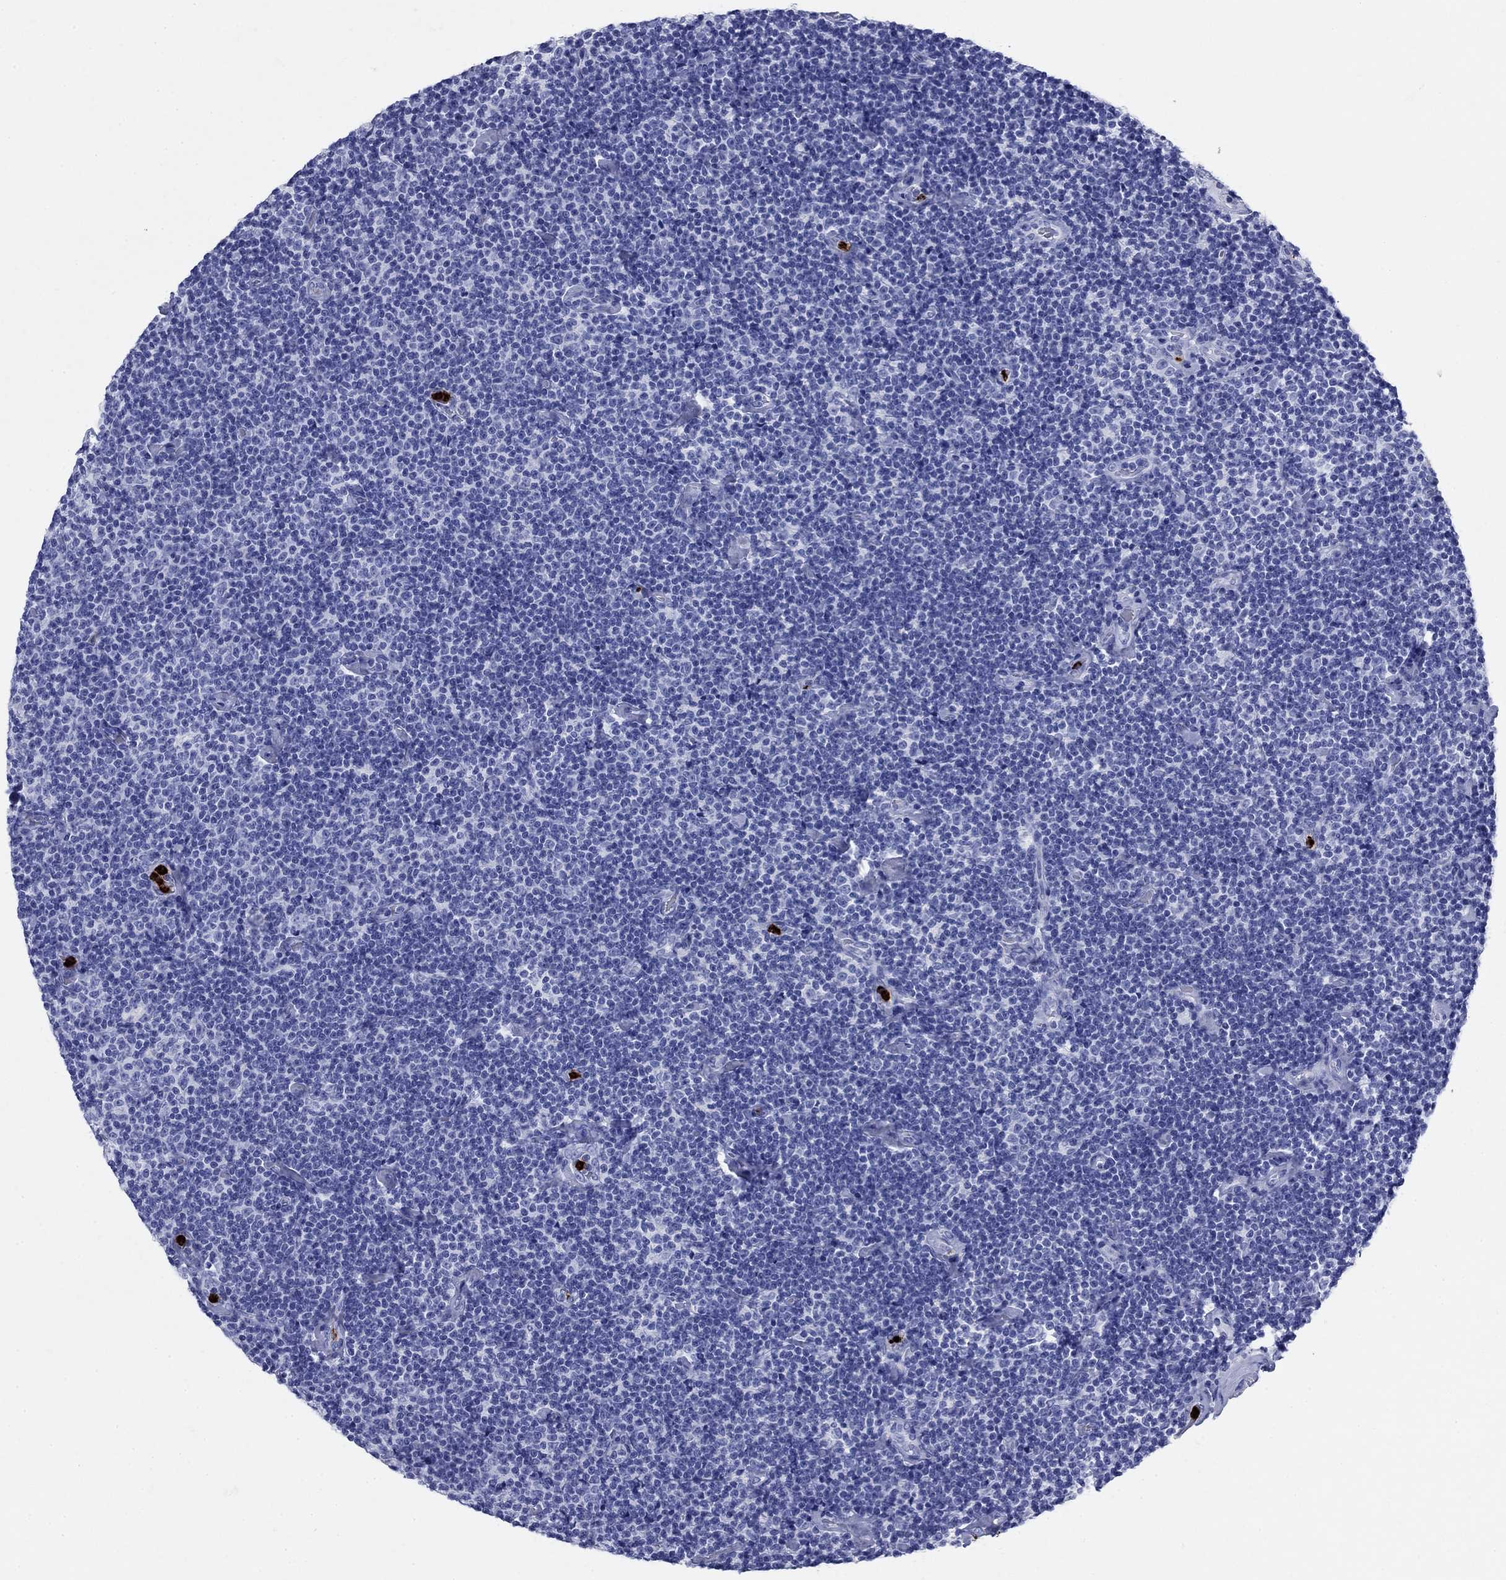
{"staining": {"intensity": "negative", "quantity": "none", "location": "none"}, "tissue": "lymphoma", "cell_type": "Tumor cells", "image_type": "cancer", "snomed": [{"axis": "morphology", "description": "Malignant lymphoma, non-Hodgkin's type, Low grade"}, {"axis": "topography", "description": "Lymph node"}], "caption": "Tumor cells show no significant positivity in lymphoma. The staining was performed using DAB (3,3'-diaminobenzidine) to visualize the protein expression in brown, while the nuclei were stained in blue with hematoxylin (Magnification: 20x).", "gene": "AZU1", "patient": {"sex": "male", "age": 81}}